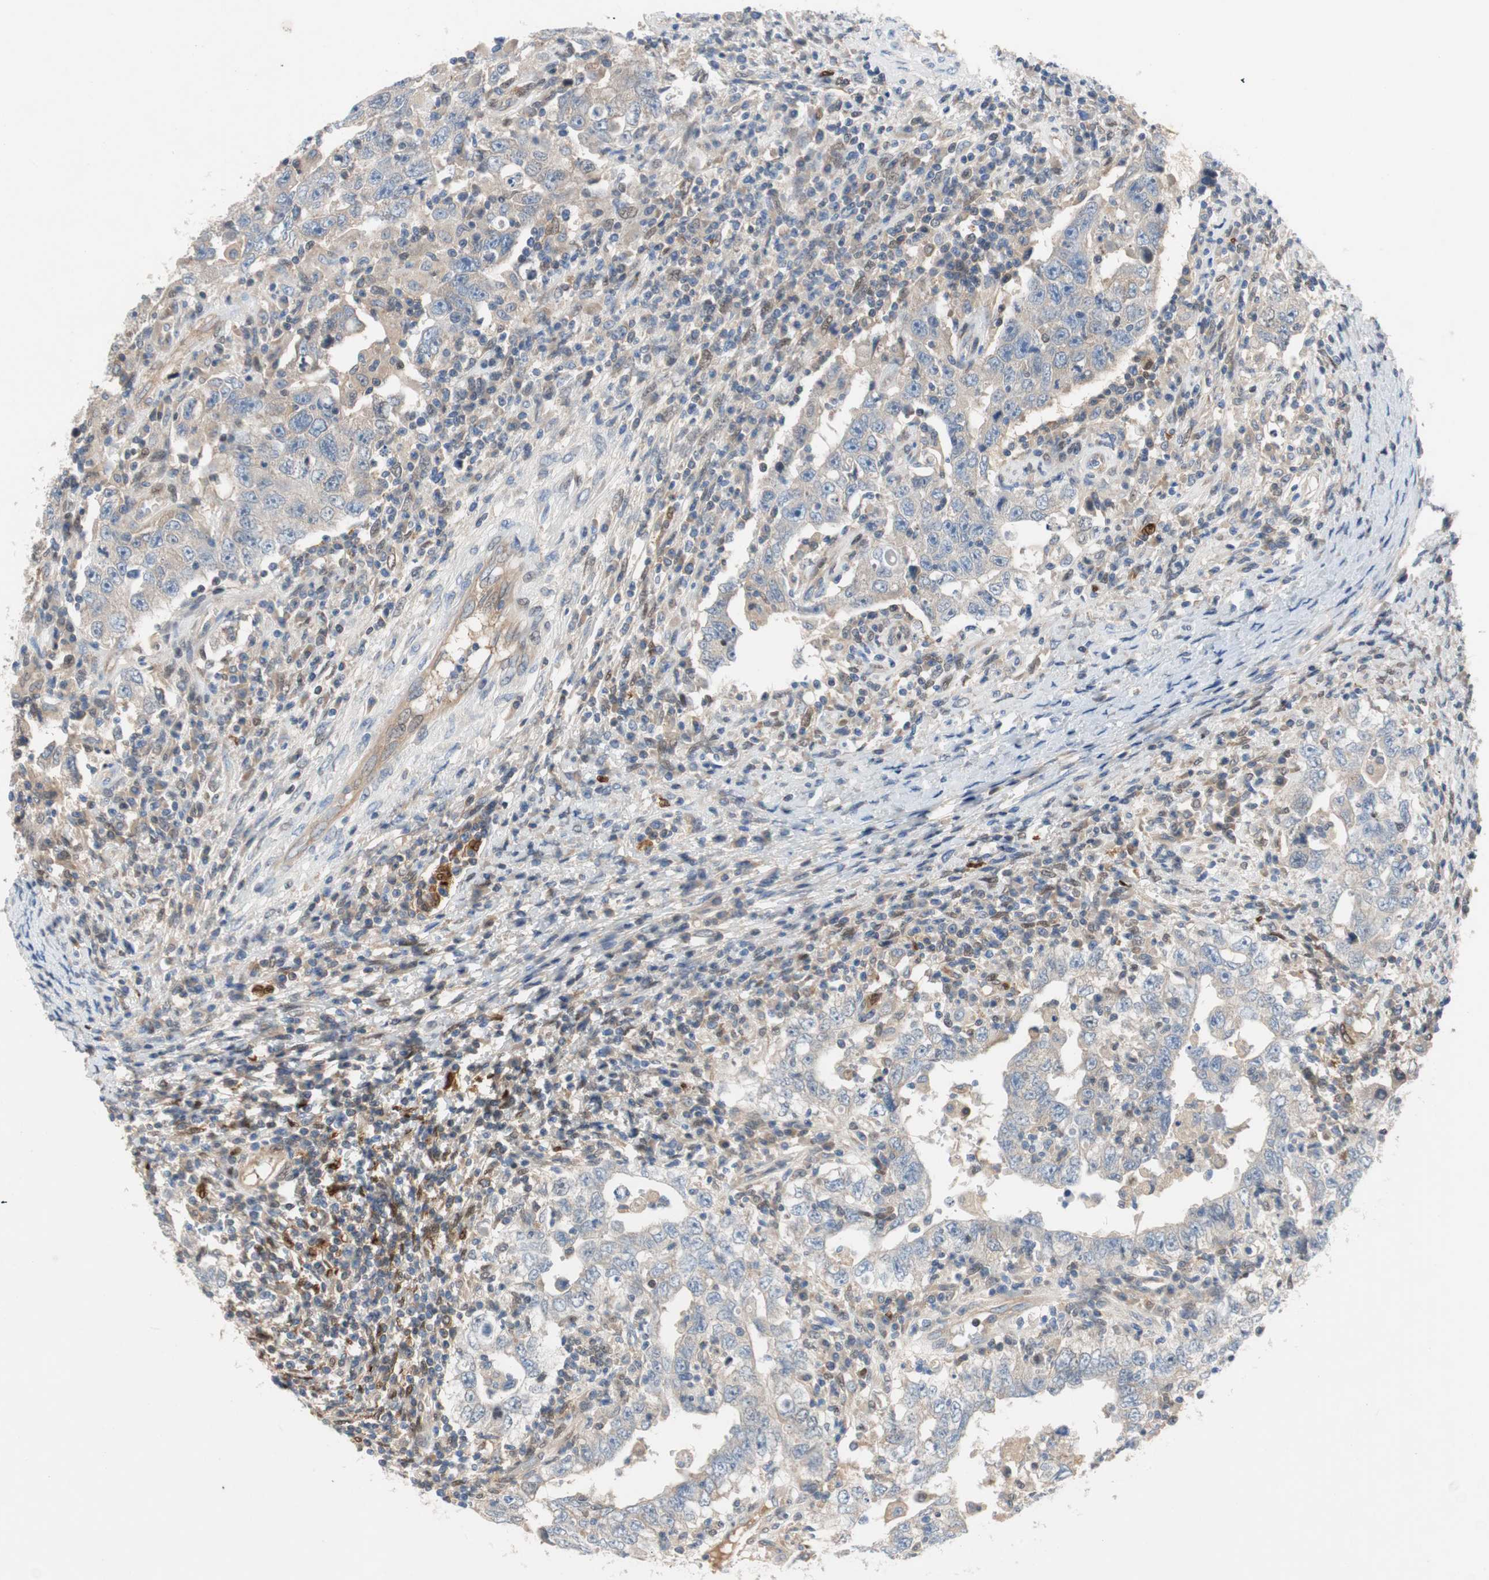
{"staining": {"intensity": "weak", "quantity": "<25%", "location": "cytoplasmic/membranous"}, "tissue": "testis cancer", "cell_type": "Tumor cells", "image_type": "cancer", "snomed": [{"axis": "morphology", "description": "Carcinoma, Embryonal, NOS"}, {"axis": "topography", "description": "Testis"}], "caption": "Tumor cells show no significant protein positivity in embryonal carcinoma (testis).", "gene": "RELB", "patient": {"sex": "male", "age": 26}}